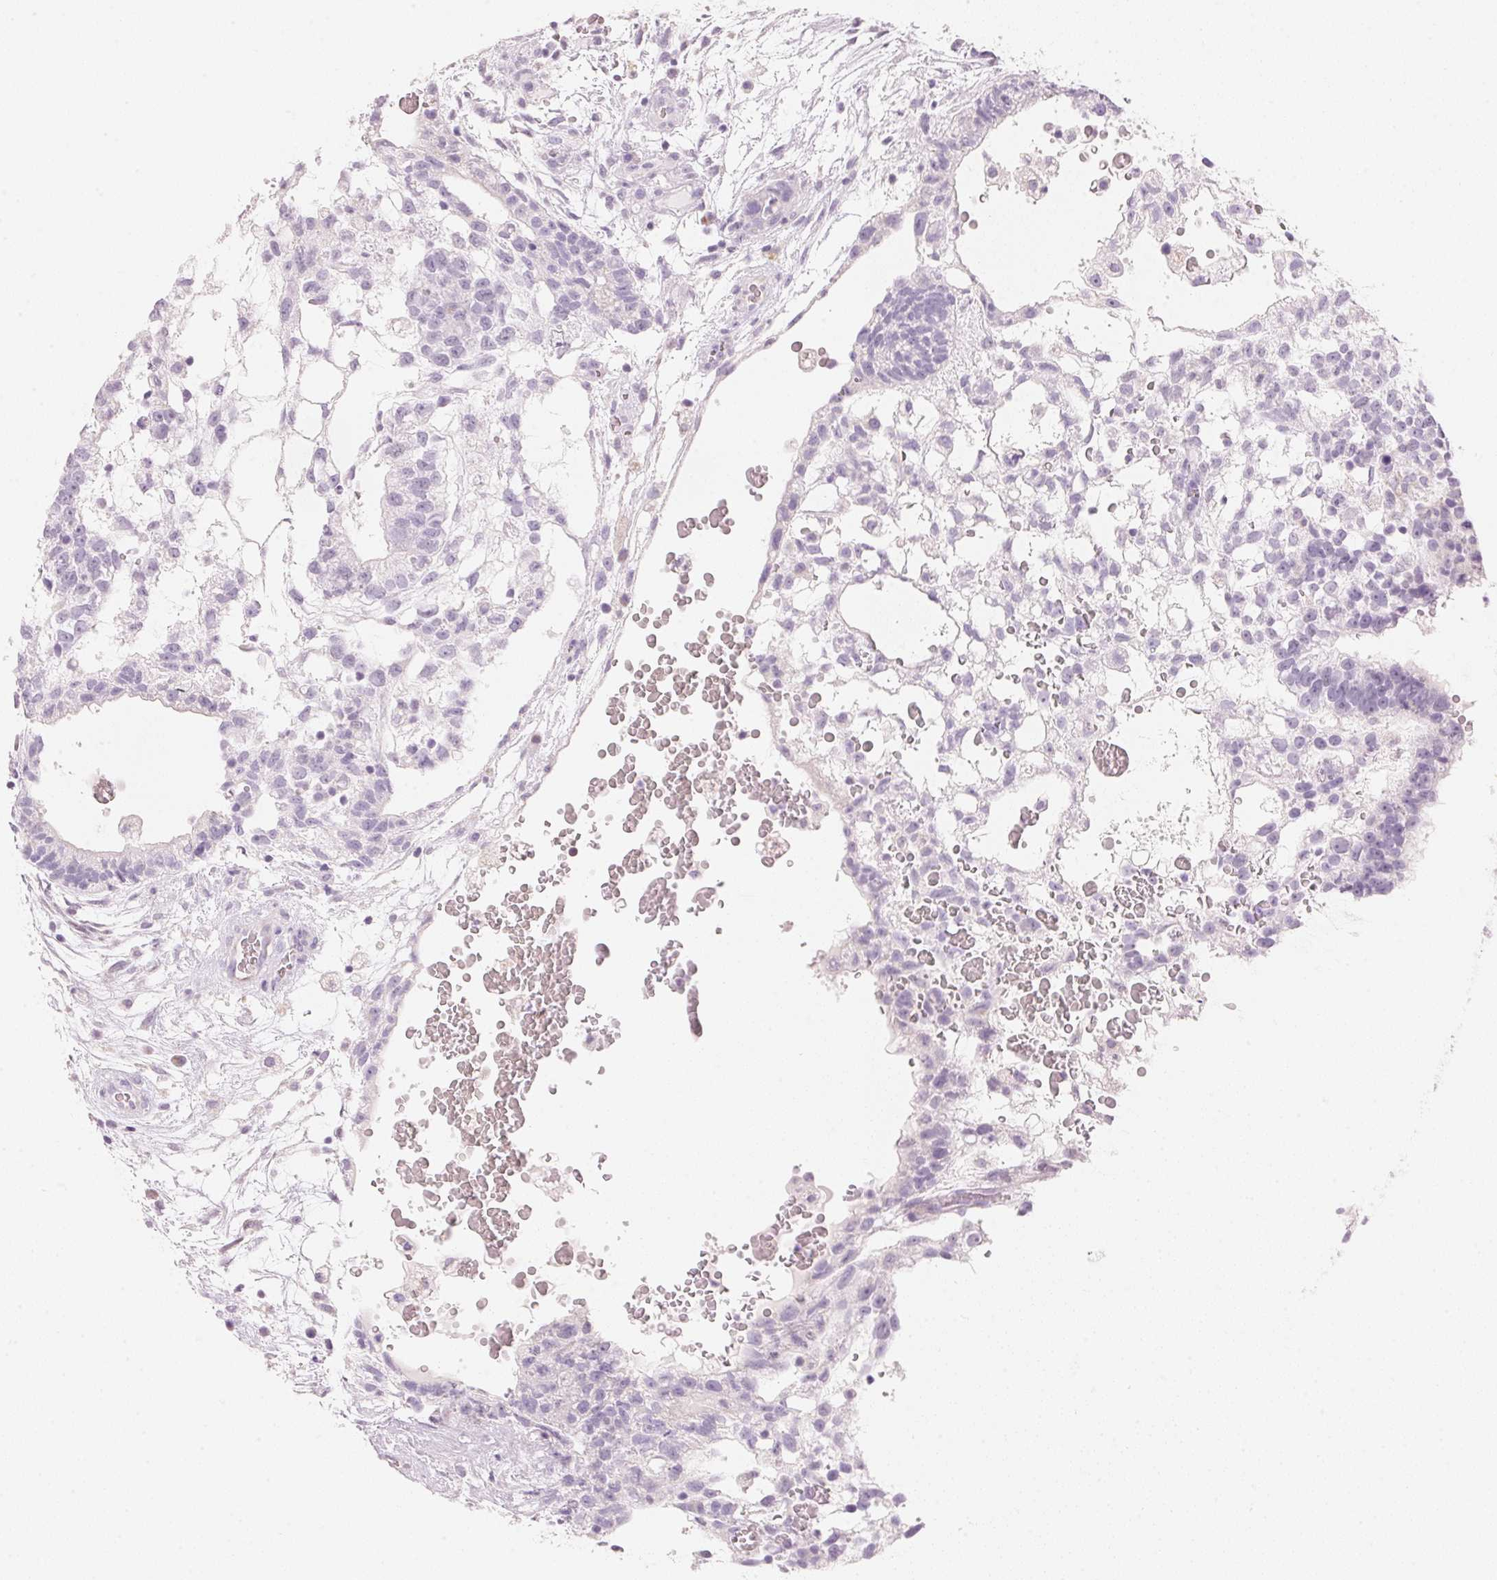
{"staining": {"intensity": "negative", "quantity": "none", "location": "none"}, "tissue": "testis cancer", "cell_type": "Tumor cells", "image_type": "cancer", "snomed": [{"axis": "morphology", "description": "Normal tissue, NOS"}, {"axis": "morphology", "description": "Carcinoma, Embryonal, NOS"}, {"axis": "topography", "description": "Testis"}], "caption": "Immunohistochemical staining of testis embryonal carcinoma demonstrates no significant staining in tumor cells. The staining was performed using DAB (3,3'-diaminobenzidine) to visualize the protein expression in brown, while the nuclei were stained in blue with hematoxylin (Magnification: 20x).", "gene": "HOXB13", "patient": {"sex": "male", "age": 32}}